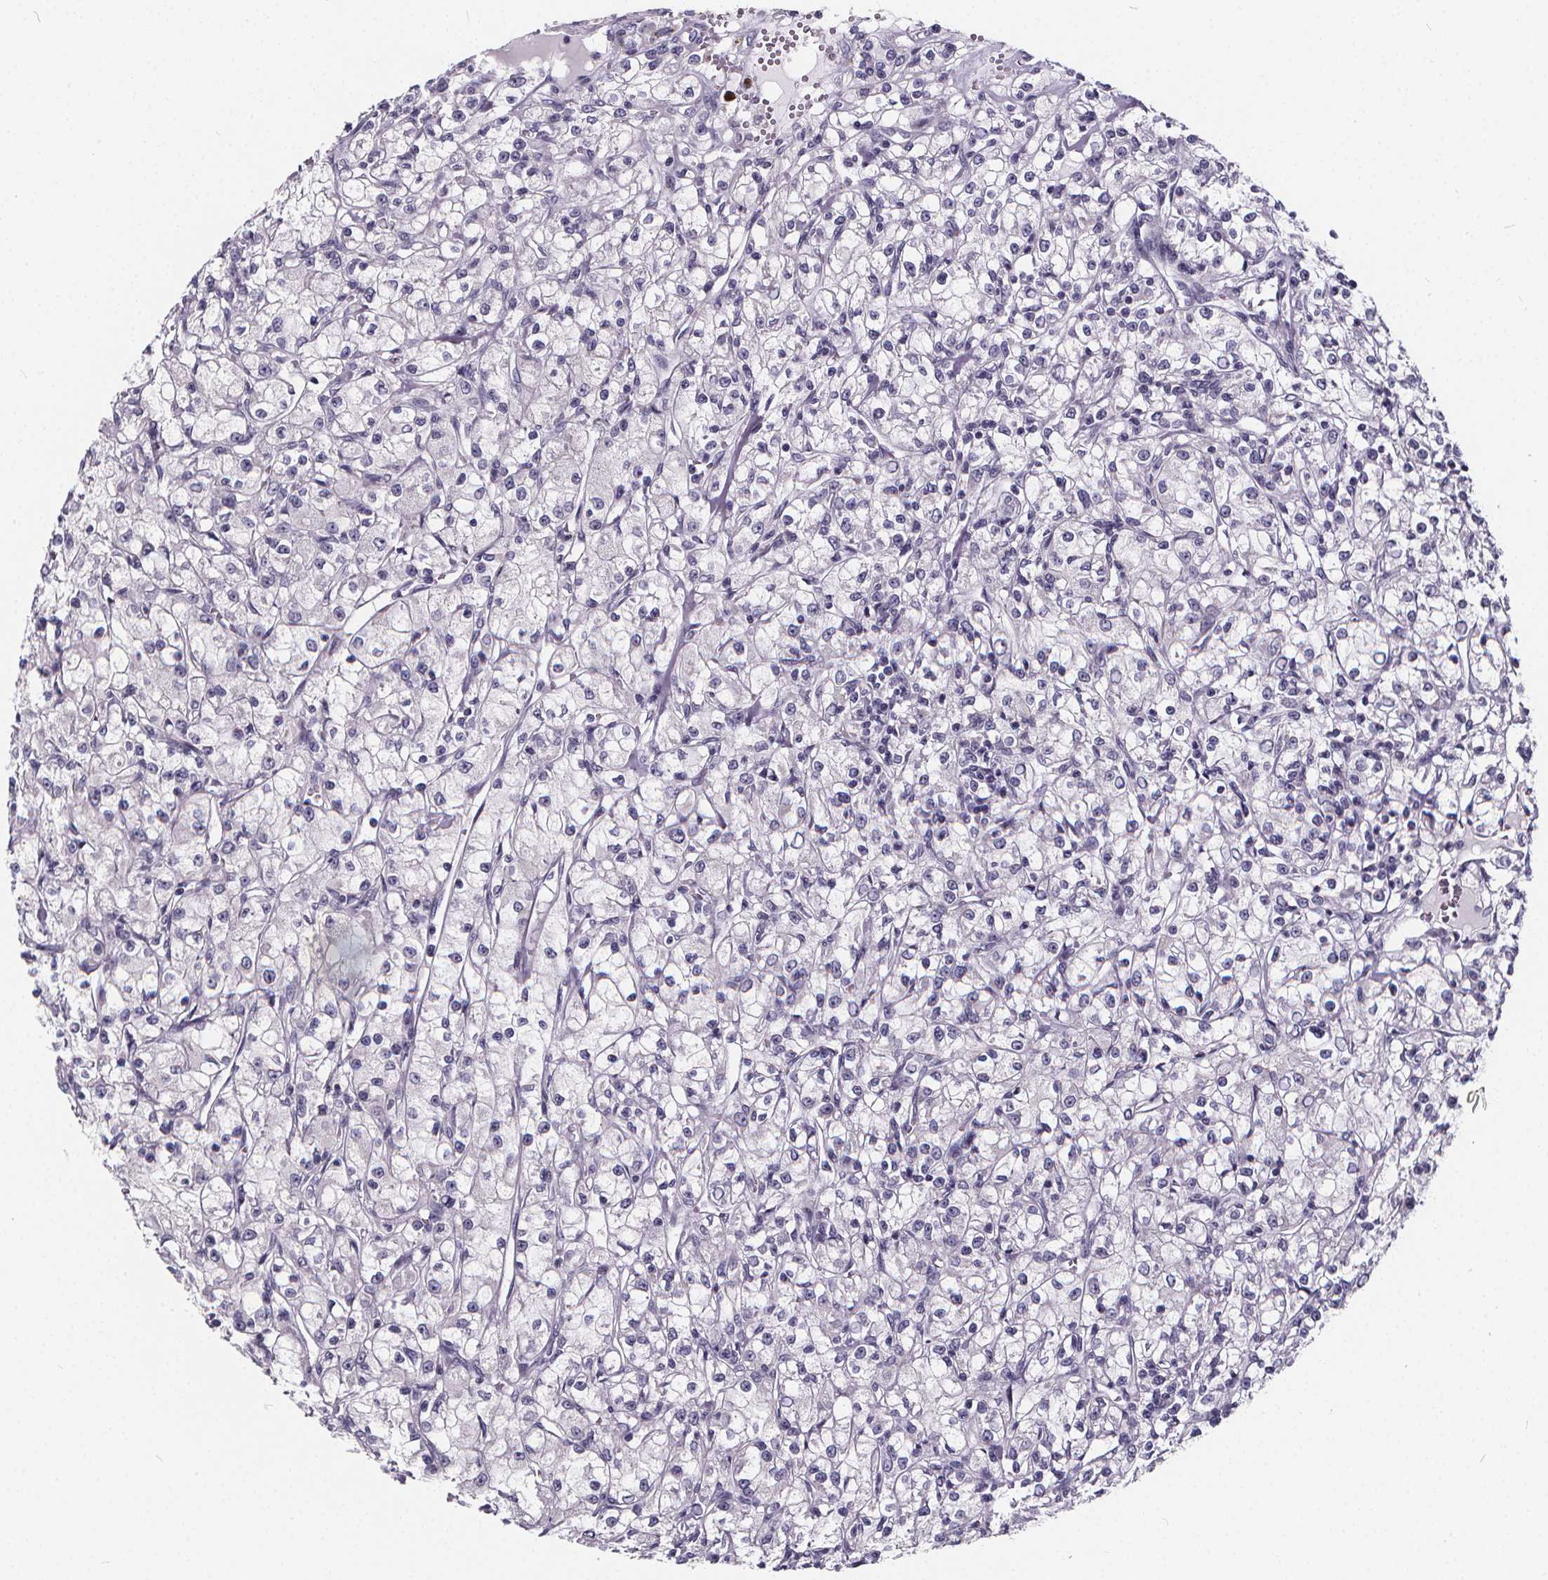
{"staining": {"intensity": "negative", "quantity": "none", "location": "none"}, "tissue": "renal cancer", "cell_type": "Tumor cells", "image_type": "cancer", "snomed": [{"axis": "morphology", "description": "Adenocarcinoma, NOS"}, {"axis": "topography", "description": "Kidney"}], "caption": "The histopathology image displays no significant positivity in tumor cells of renal cancer. (Brightfield microscopy of DAB immunohistochemistry at high magnification).", "gene": "SPEF2", "patient": {"sex": "female", "age": 59}}